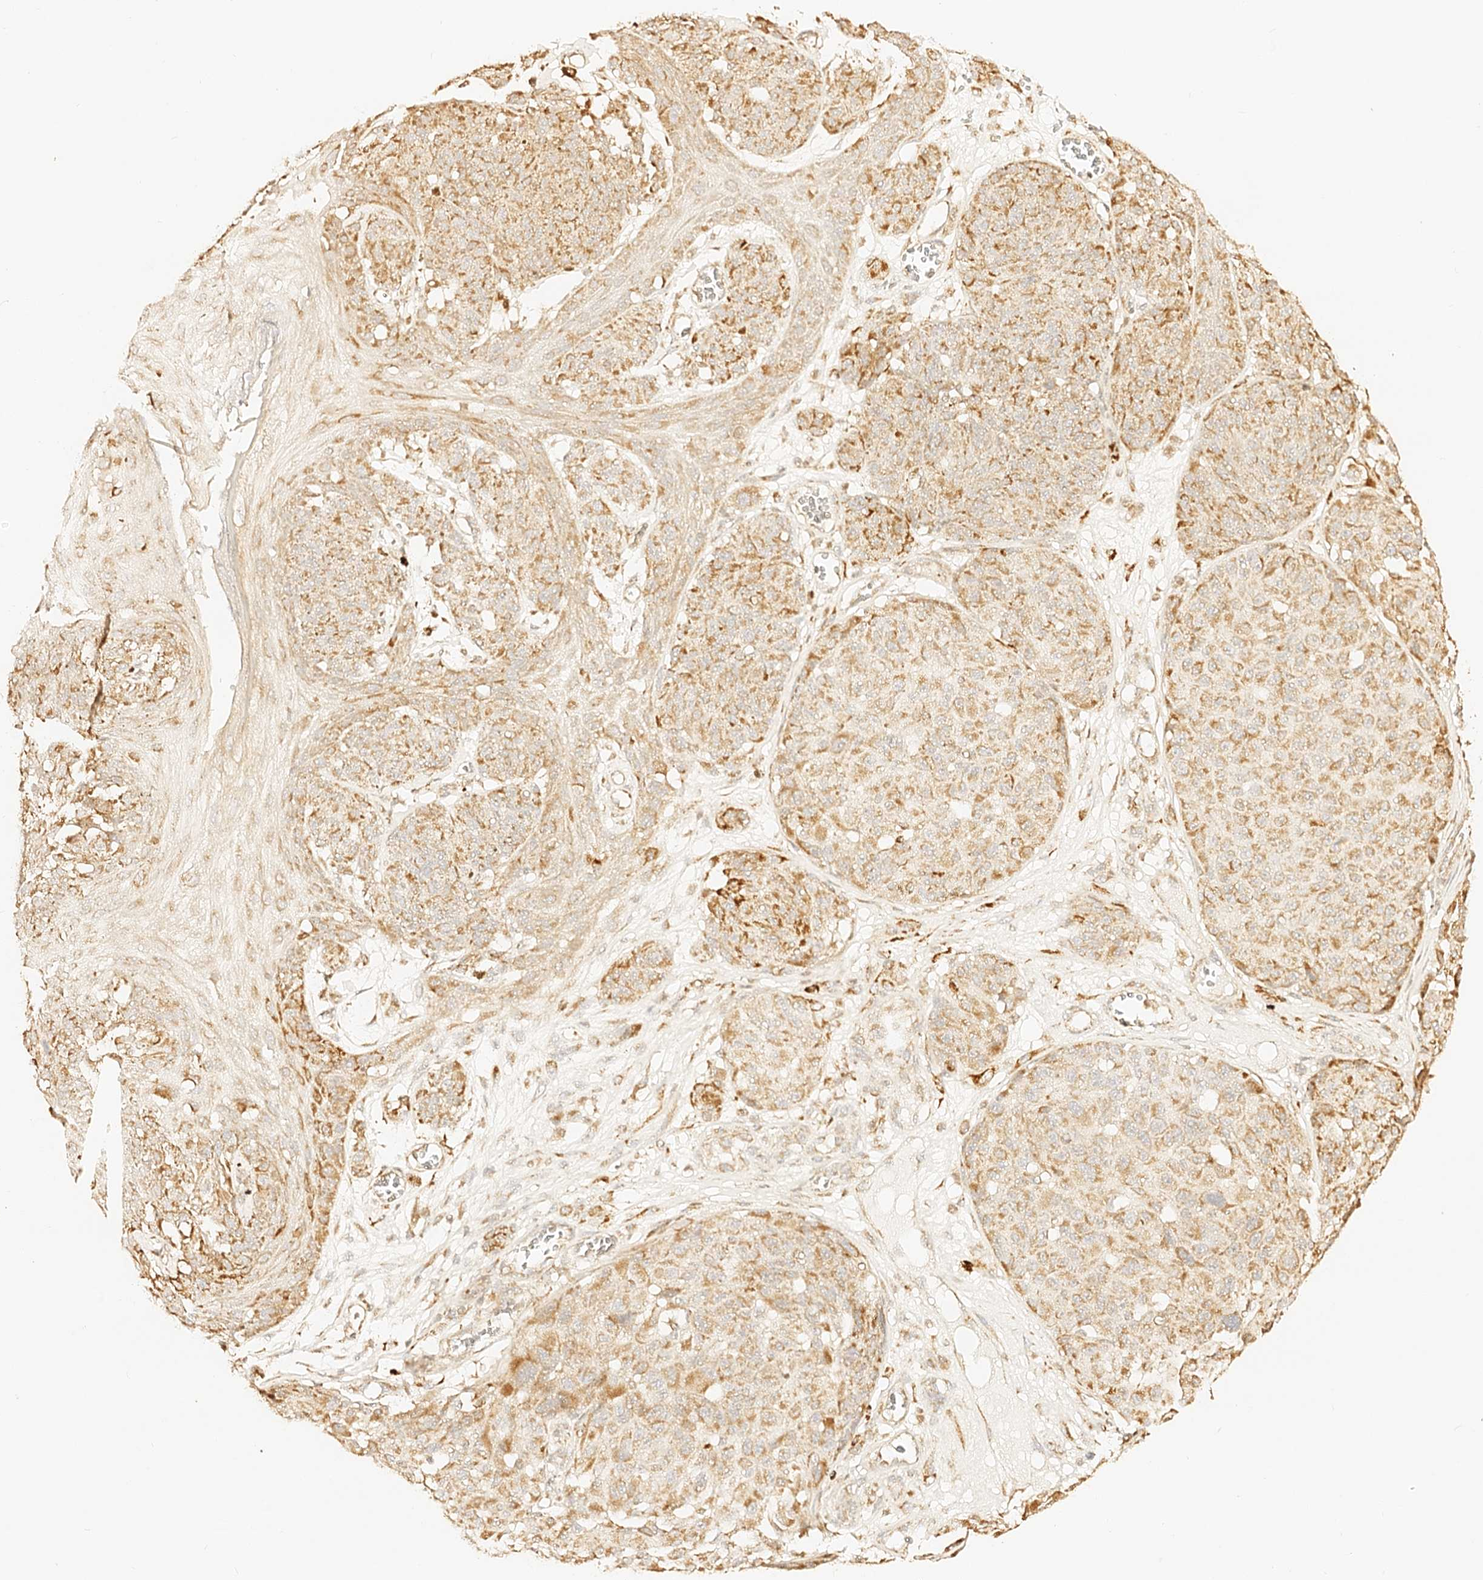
{"staining": {"intensity": "moderate", "quantity": "25%-75%", "location": "cytoplasmic/membranous"}, "tissue": "melanoma", "cell_type": "Tumor cells", "image_type": "cancer", "snomed": [{"axis": "morphology", "description": "Malignant melanoma, NOS"}, {"axis": "topography", "description": "Skin"}], "caption": "Immunohistochemistry of human melanoma demonstrates medium levels of moderate cytoplasmic/membranous staining in approximately 25%-75% of tumor cells.", "gene": "MAOB", "patient": {"sex": "male", "age": 83}}